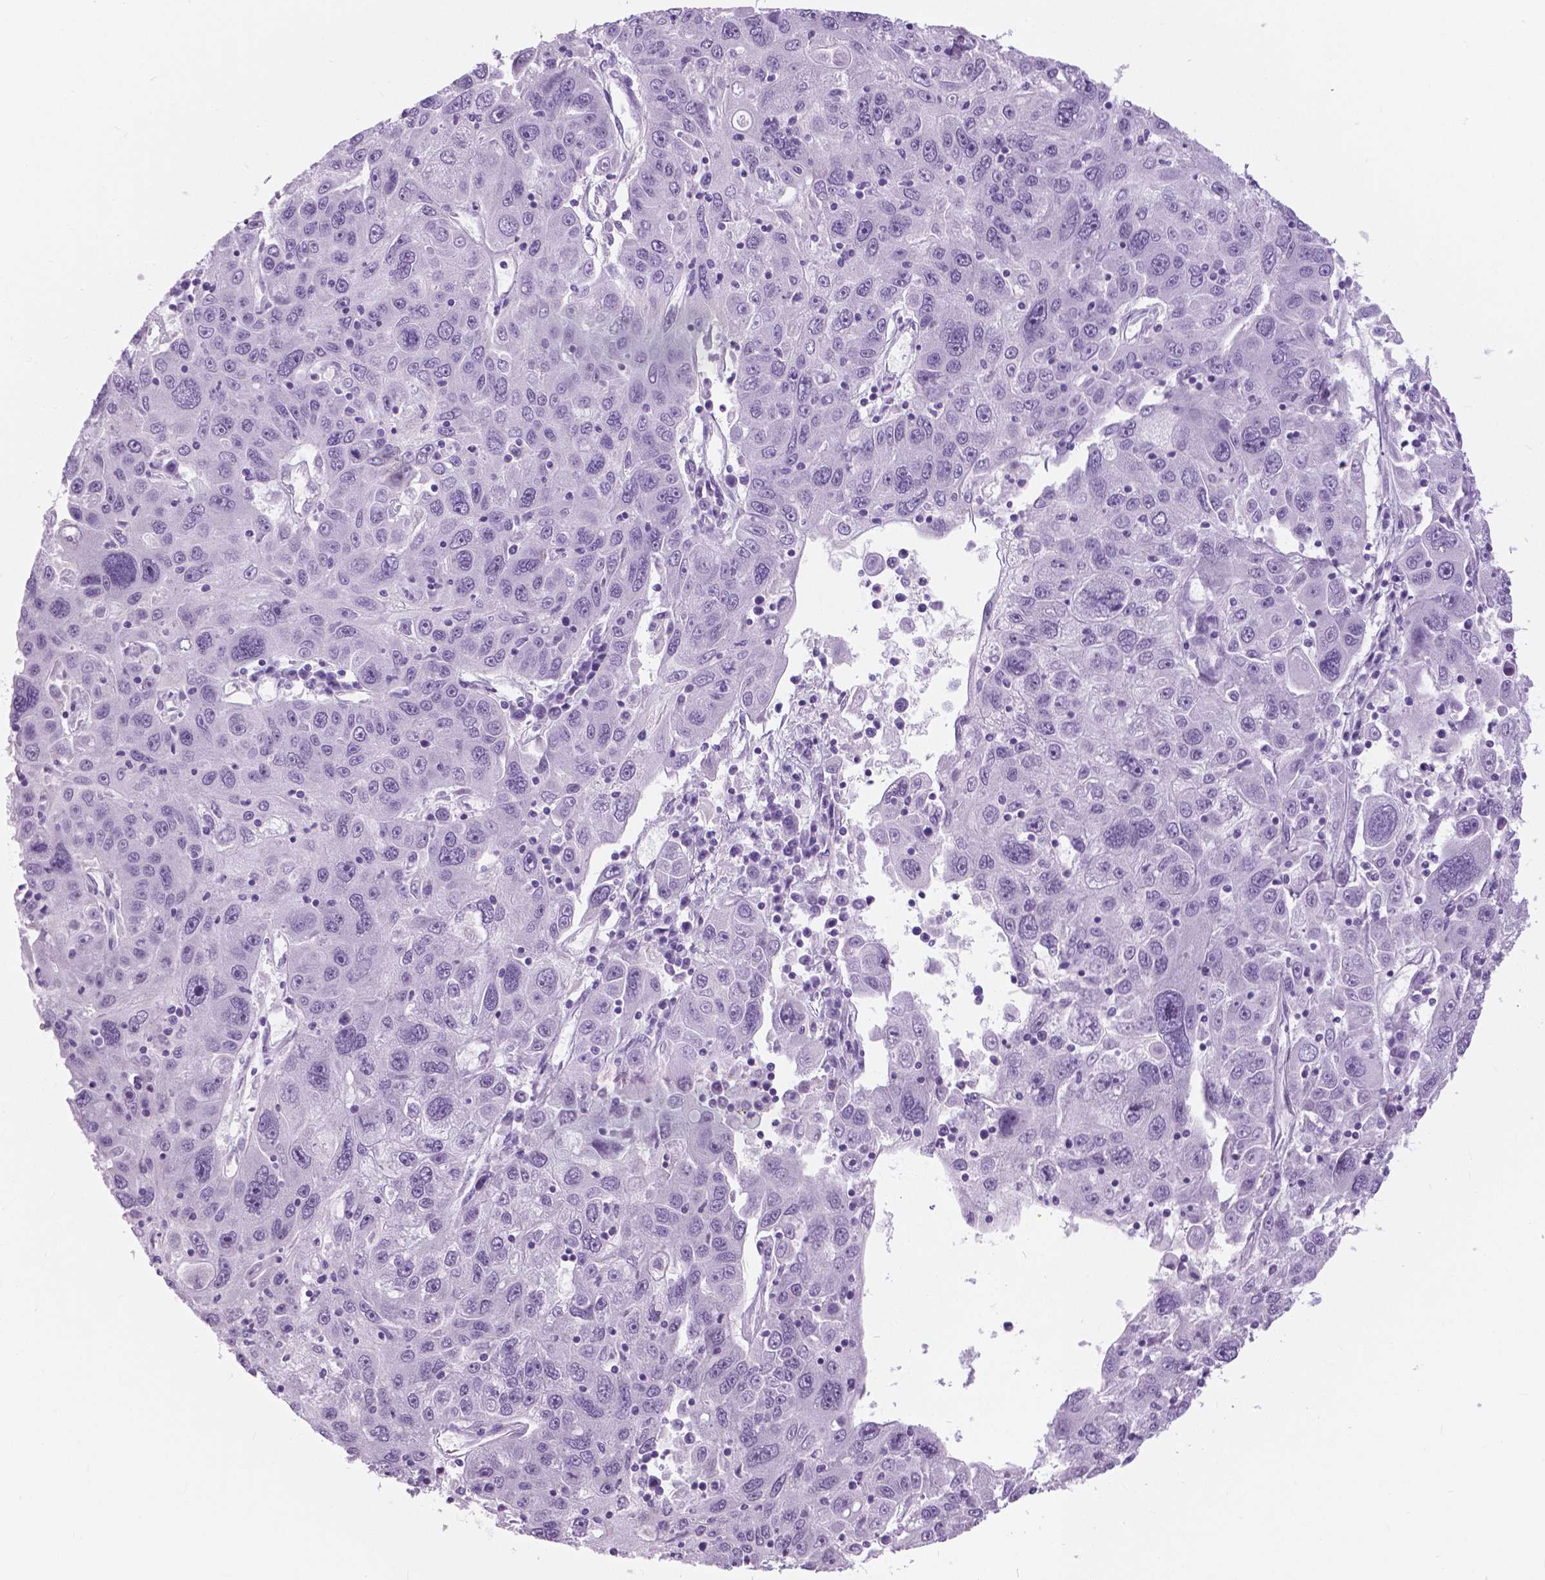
{"staining": {"intensity": "negative", "quantity": "none", "location": "none"}, "tissue": "stomach cancer", "cell_type": "Tumor cells", "image_type": "cancer", "snomed": [{"axis": "morphology", "description": "Adenocarcinoma, NOS"}, {"axis": "topography", "description": "Stomach"}], "caption": "The image exhibits no significant expression in tumor cells of stomach cancer (adenocarcinoma).", "gene": "MYOM1", "patient": {"sex": "male", "age": 56}}